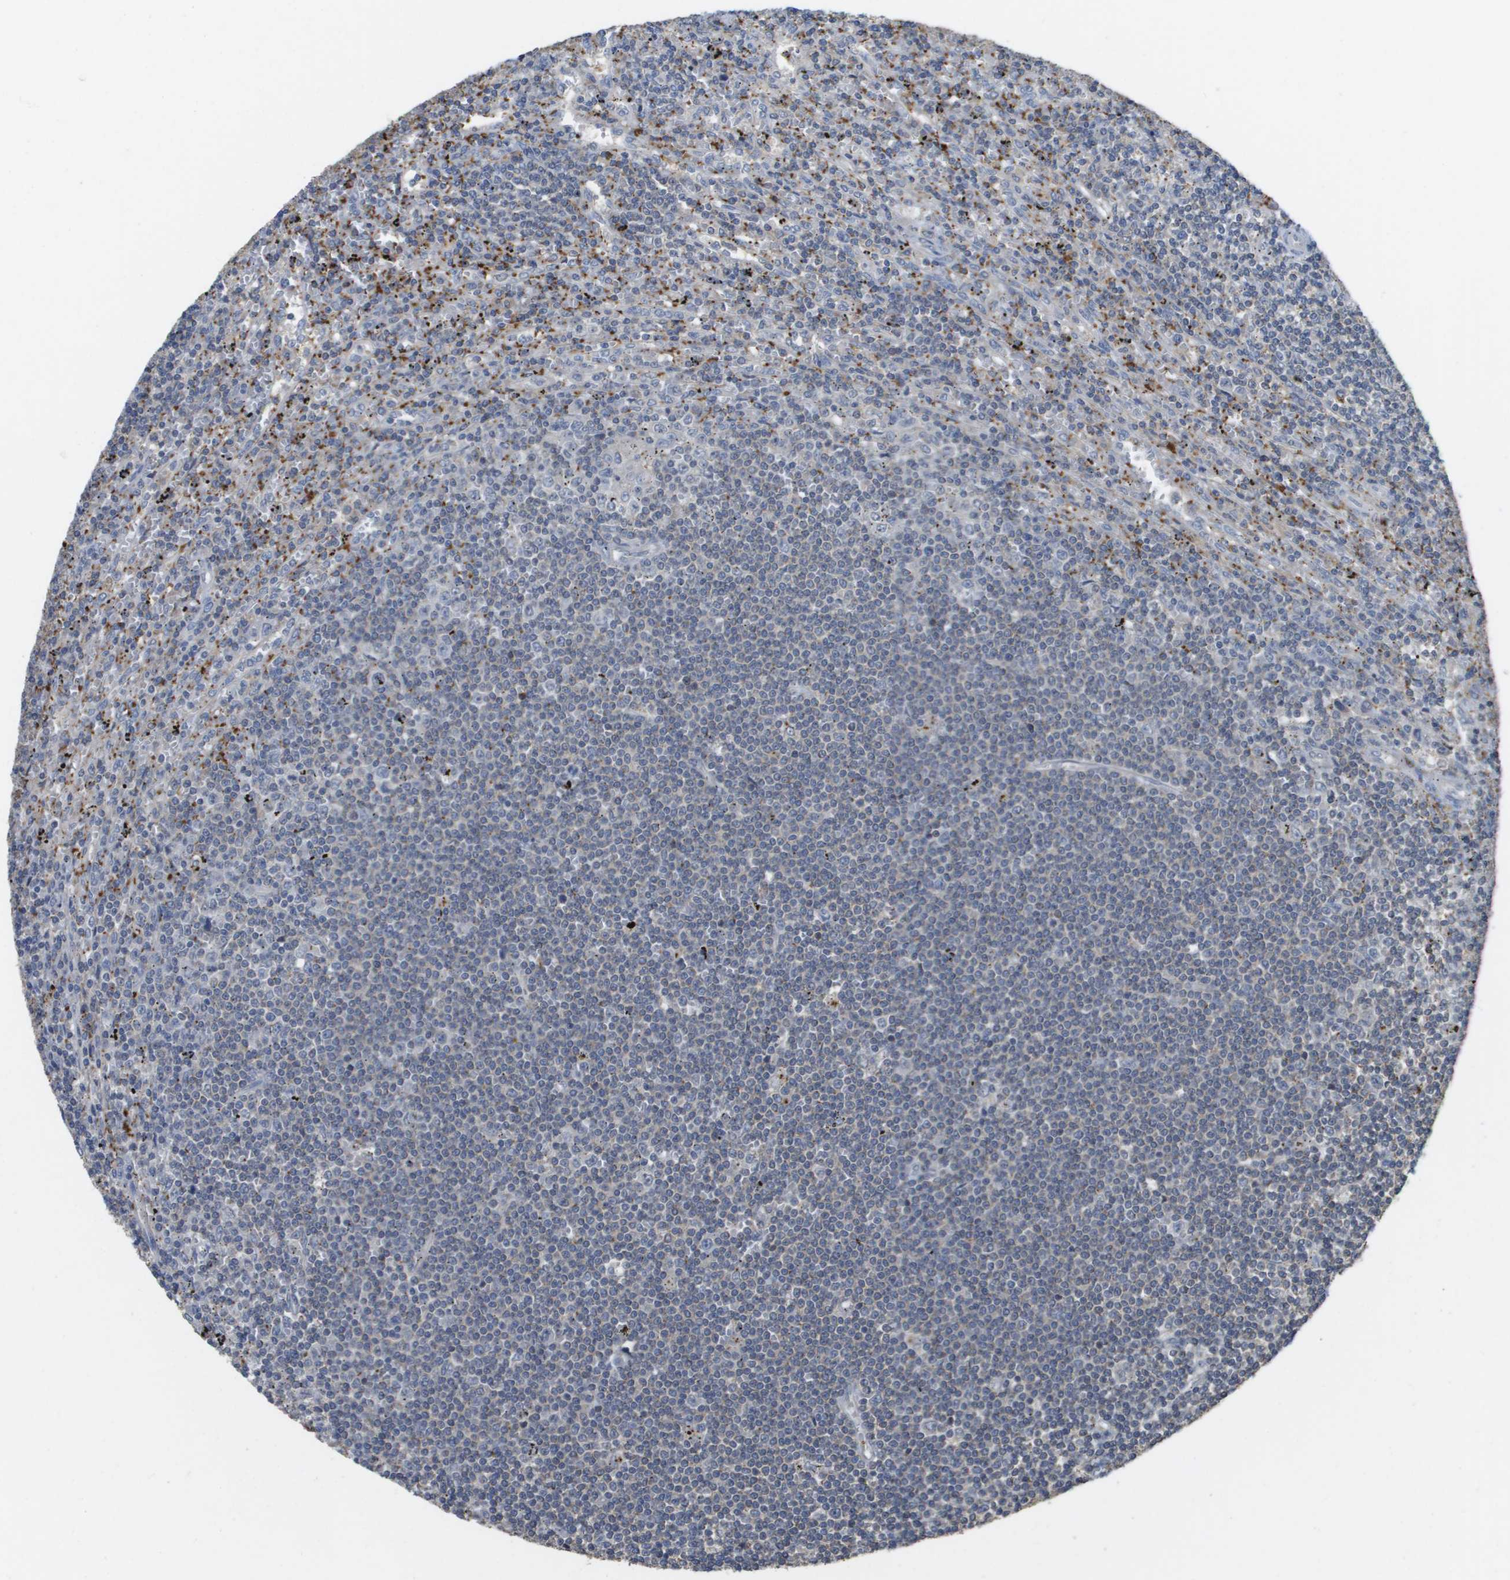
{"staining": {"intensity": "negative", "quantity": "none", "location": "none"}, "tissue": "lymphoma", "cell_type": "Tumor cells", "image_type": "cancer", "snomed": [{"axis": "morphology", "description": "Malignant lymphoma, non-Hodgkin's type, Low grade"}, {"axis": "topography", "description": "Spleen"}], "caption": "An immunohistochemistry (IHC) histopathology image of lymphoma is shown. There is no staining in tumor cells of lymphoma.", "gene": "RAB27B", "patient": {"sex": "male", "age": 76}}